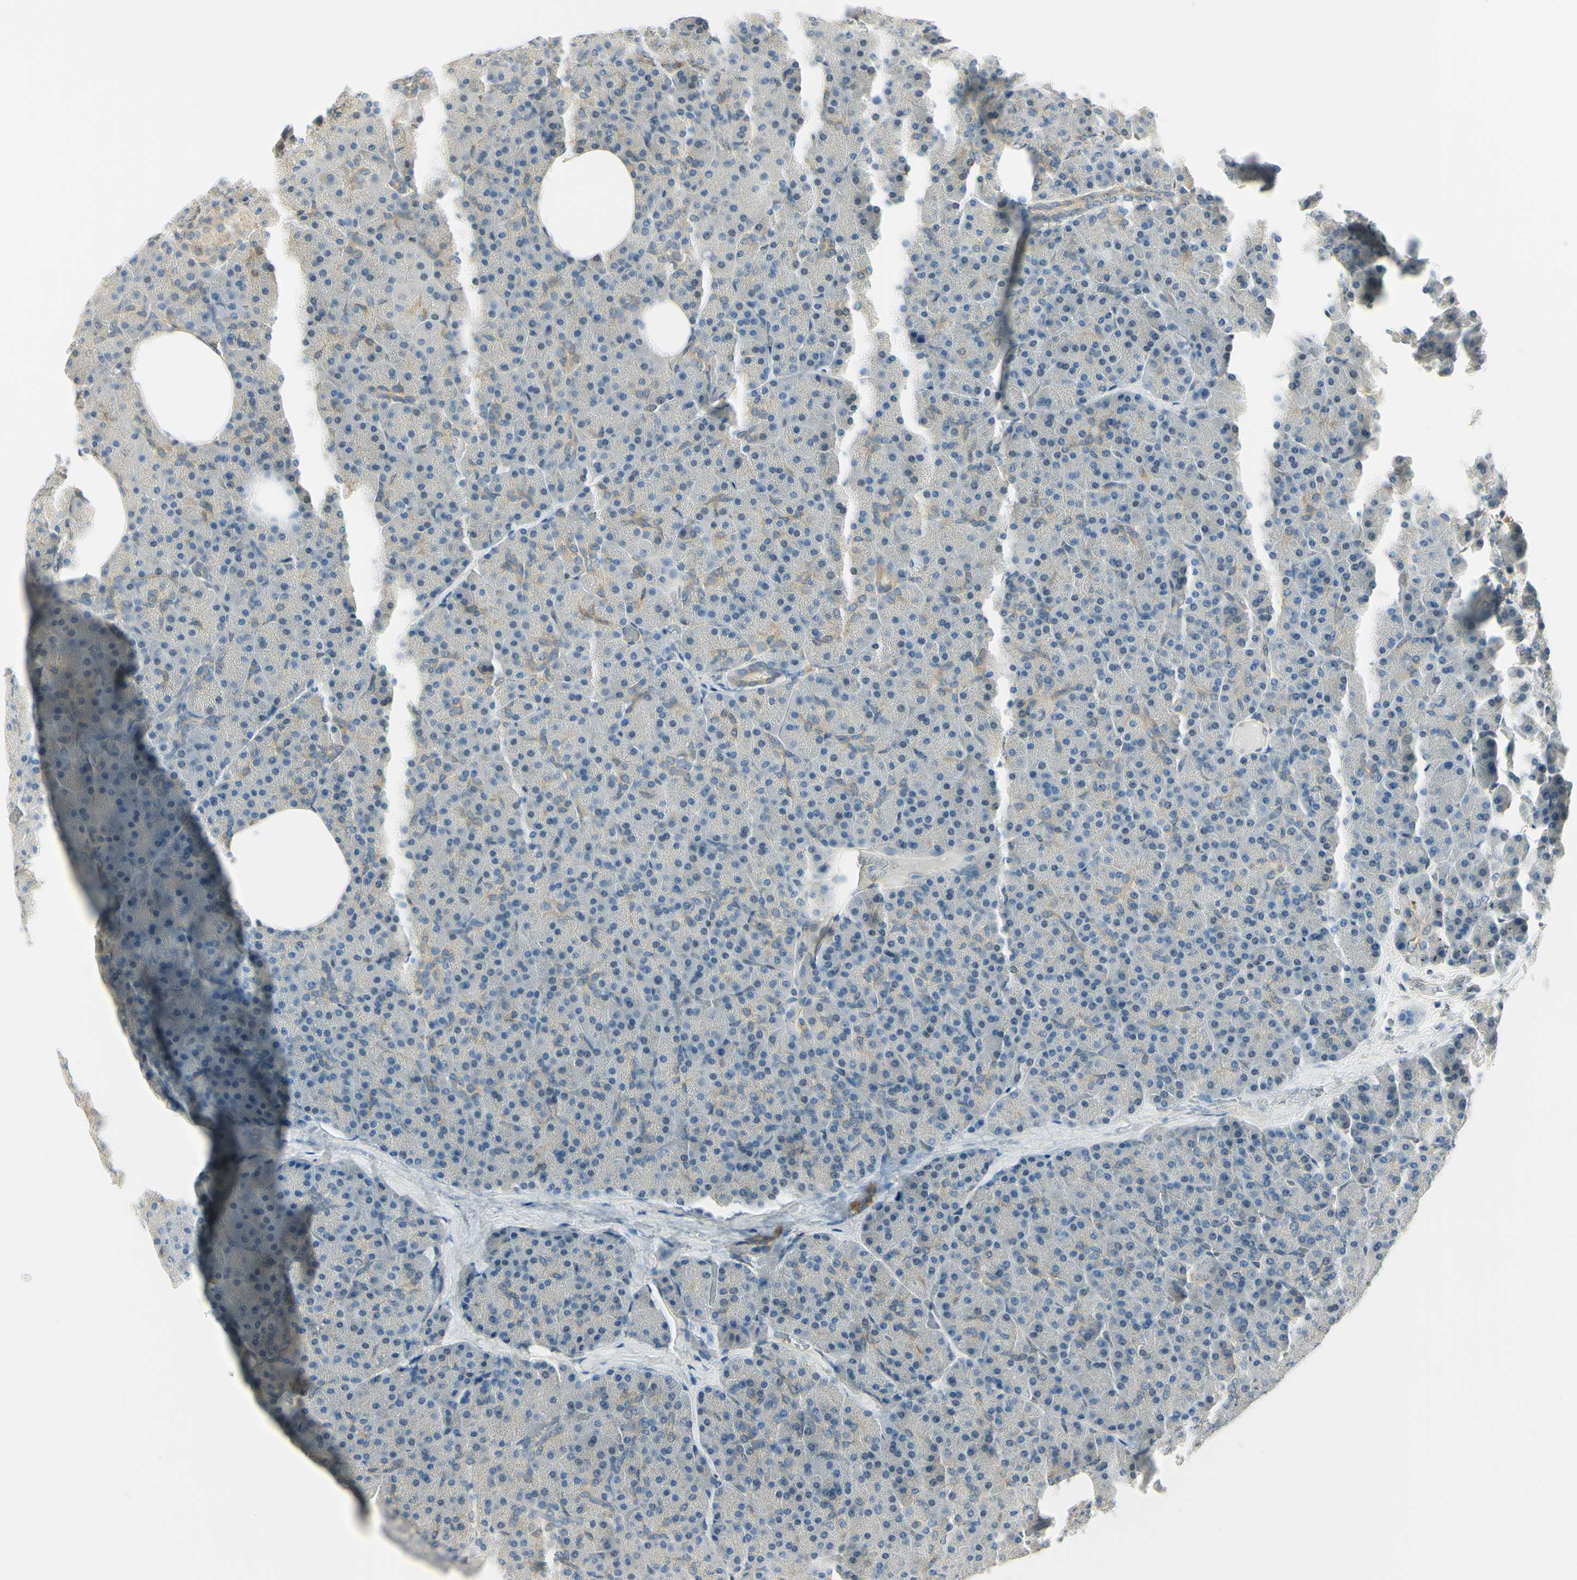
{"staining": {"intensity": "weak", "quantity": "<25%", "location": "cytoplasmic/membranous"}, "tissue": "pancreas", "cell_type": "Exocrine glandular cells", "image_type": "normal", "snomed": [{"axis": "morphology", "description": "Normal tissue, NOS"}, {"axis": "topography", "description": "Pancreas"}], "caption": "An immunohistochemistry (IHC) micrograph of benign pancreas is shown. There is no staining in exocrine glandular cells of pancreas.", "gene": "IGDCC4", "patient": {"sex": "female", "age": 35}}